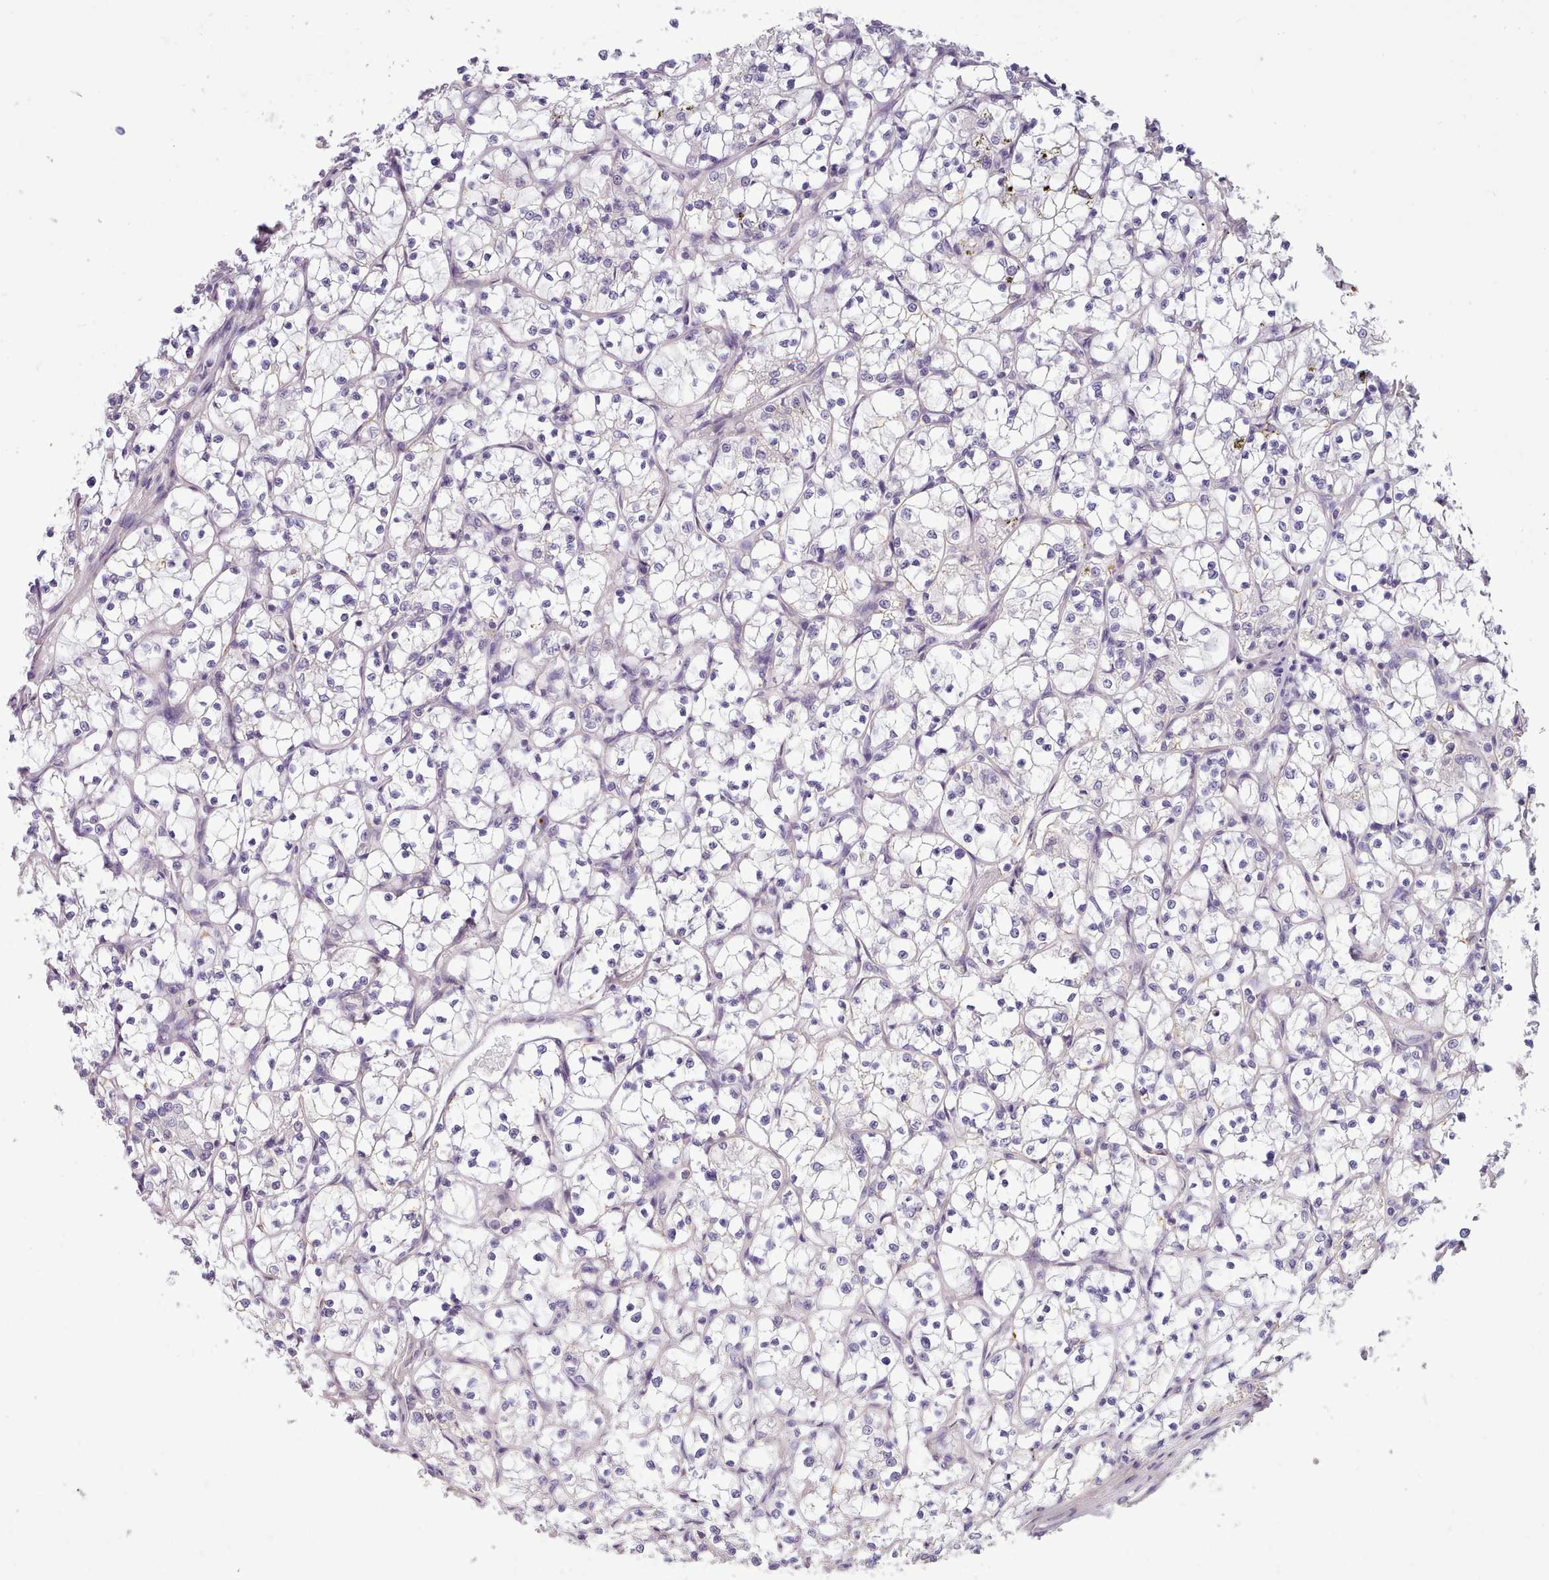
{"staining": {"intensity": "negative", "quantity": "none", "location": "none"}, "tissue": "renal cancer", "cell_type": "Tumor cells", "image_type": "cancer", "snomed": [{"axis": "morphology", "description": "Adenocarcinoma, NOS"}, {"axis": "topography", "description": "Kidney"}], "caption": "Tumor cells show no significant protein expression in renal cancer (adenocarcinoma).", "gene": "DPF1", "patient": {"sex": "female", "age": 69}}